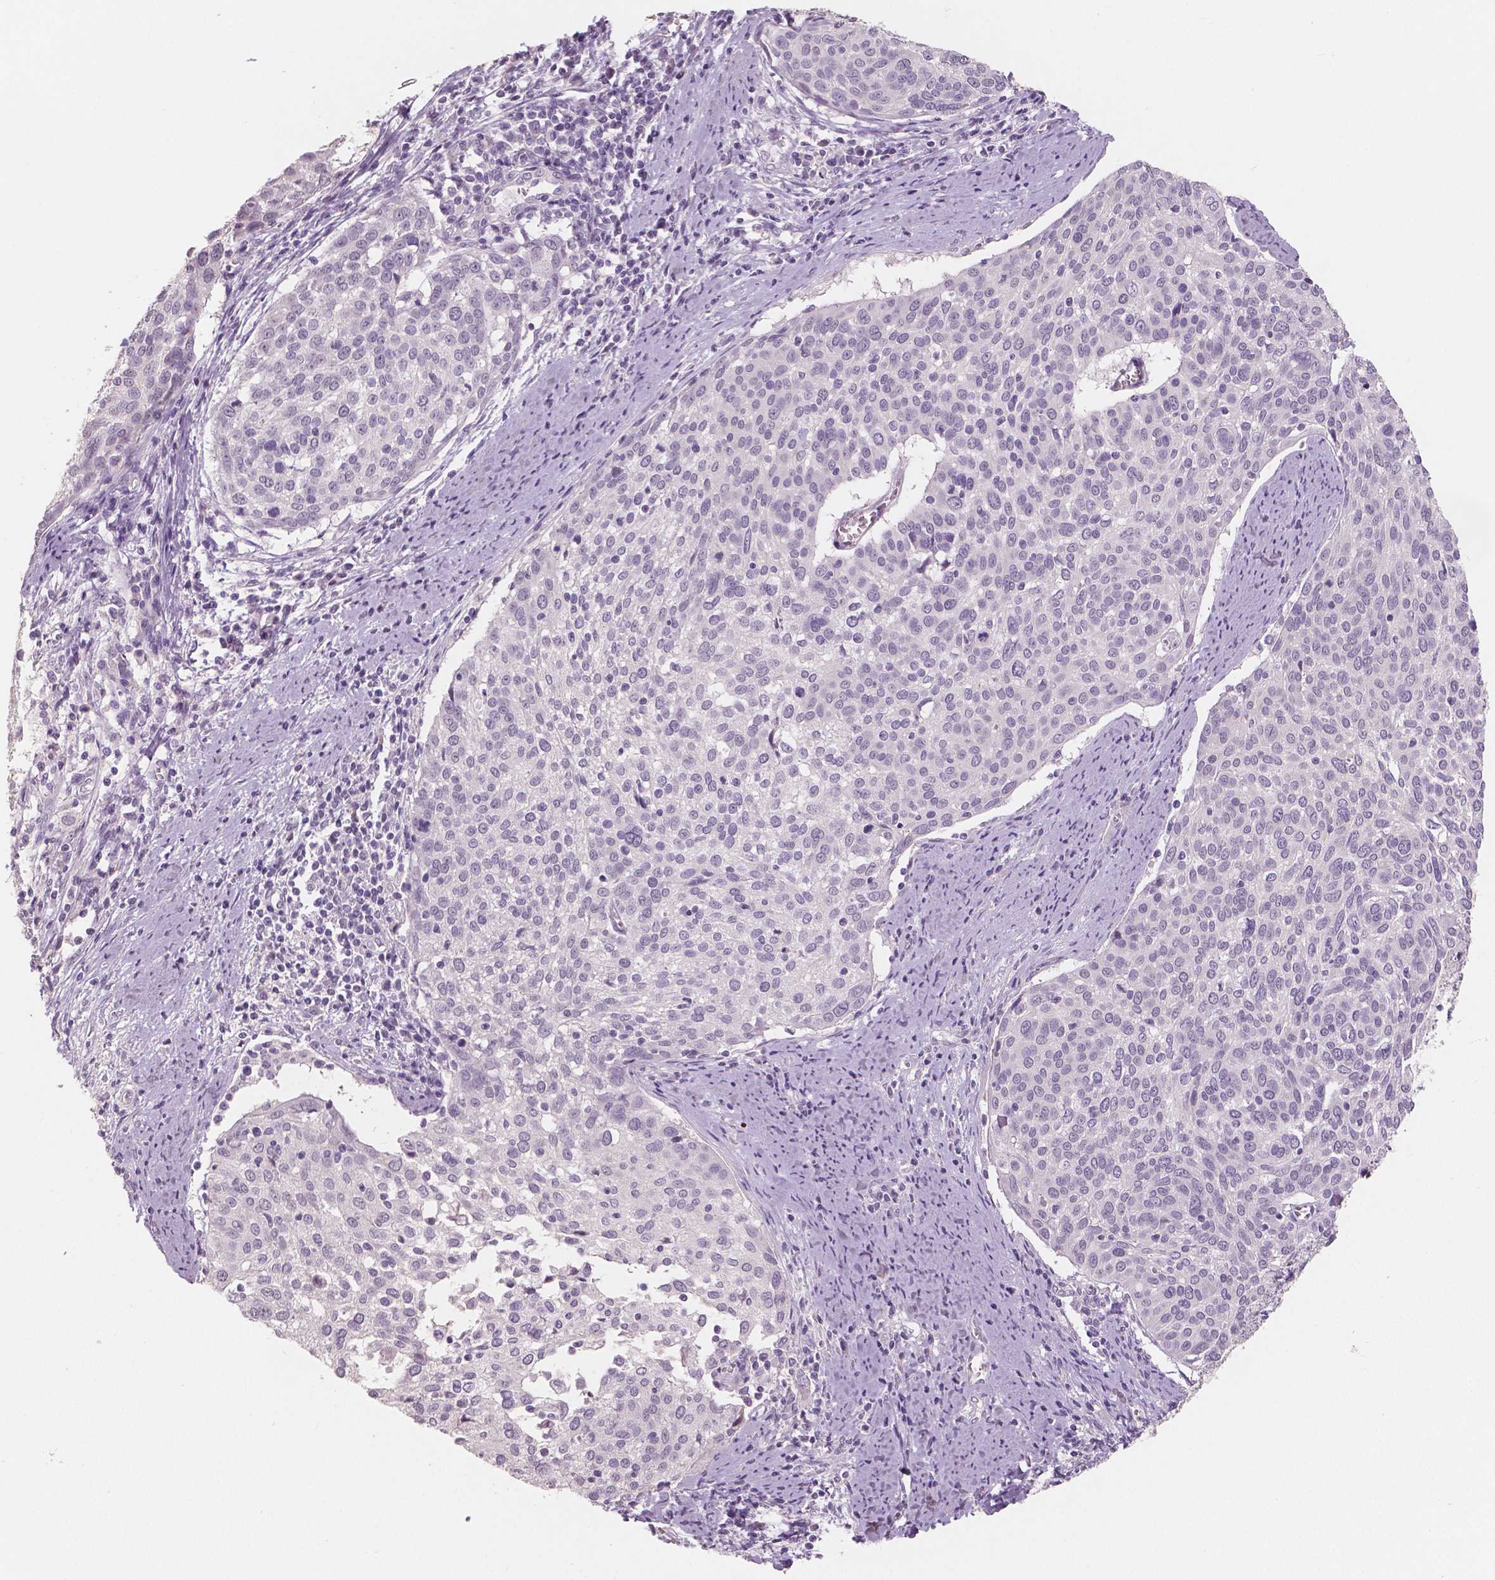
{"staining": {"intensity": "negative", "quantity": "none", "location": "none"}, "tissue": "cervical cancer", "cell_type": "Tumor cells", "image_type": "cancer", "snomed": [{"axis": "morphology", "description": "Squamous cell carcinoma, NOS"}, {"axis": "topography", "description": "Cervix"}], "caption": "There is no significant expression in tumor cells of cervical cancer.", "gene": "NECAB1", "patient": {"sex": "female", "age": 39}}